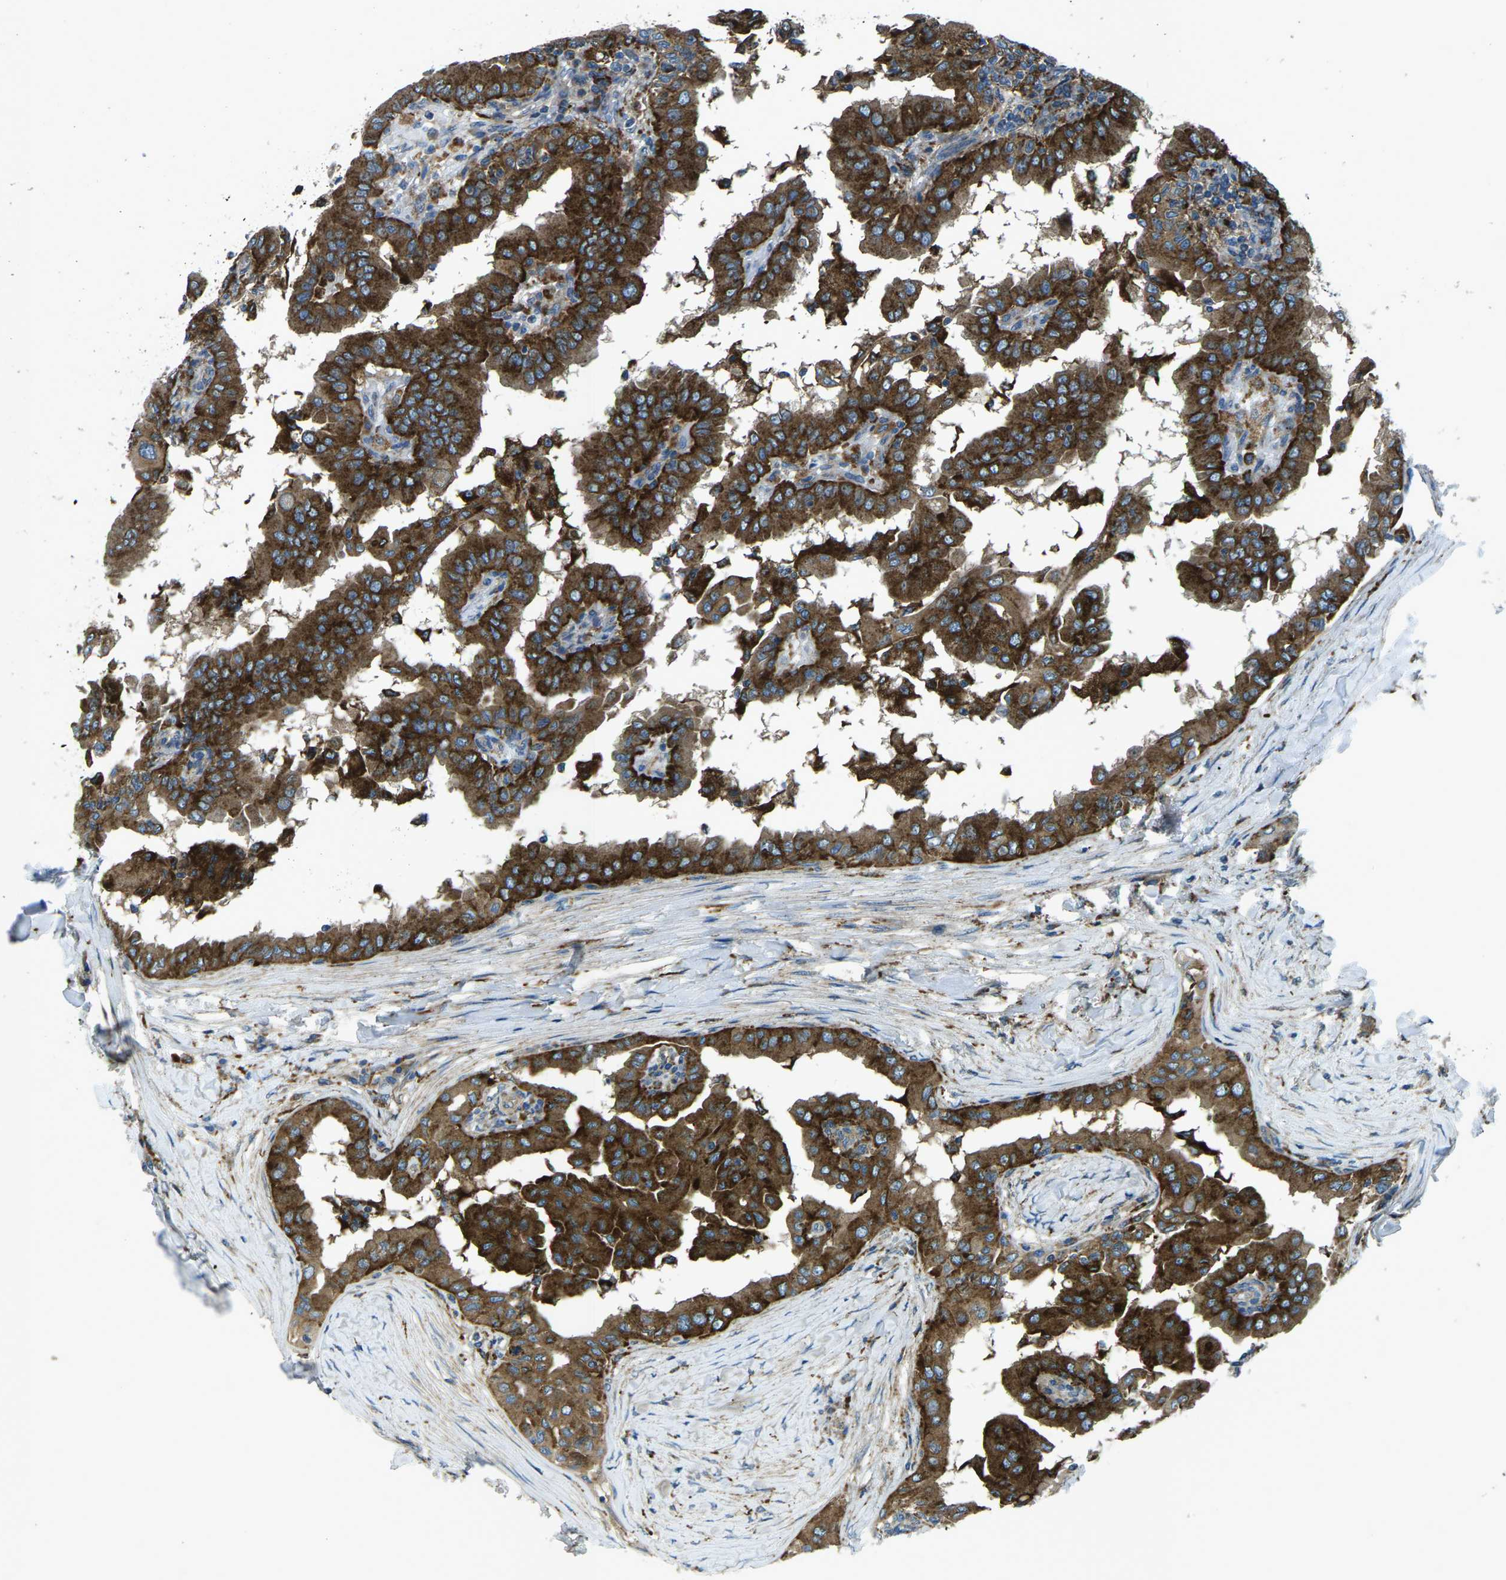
{"staining": {"intensity": "strong", "quantity": ">75%", "location": "cytoplasmic/membranous"}, "tissue": "thyroid cancer", "cell_type": "Tumor cells", "image_type": "cancer", "snomed": [{"axis": "morphology", "description": "Papillary adenocarcinoma, NOS"}, {"axis": "topography", "description": "Thyroid gland"}], "caption": "A high-resolution photomicrograph shows immunohistochemistry (IHC) staining of papillary adenocarcinoma (thyroid), which reveals strong cytoplasmic/membranous positivity in about >75% of tumor cells.", "gene": "CDK17", "patient": {"sex": "male", "age": 33}}